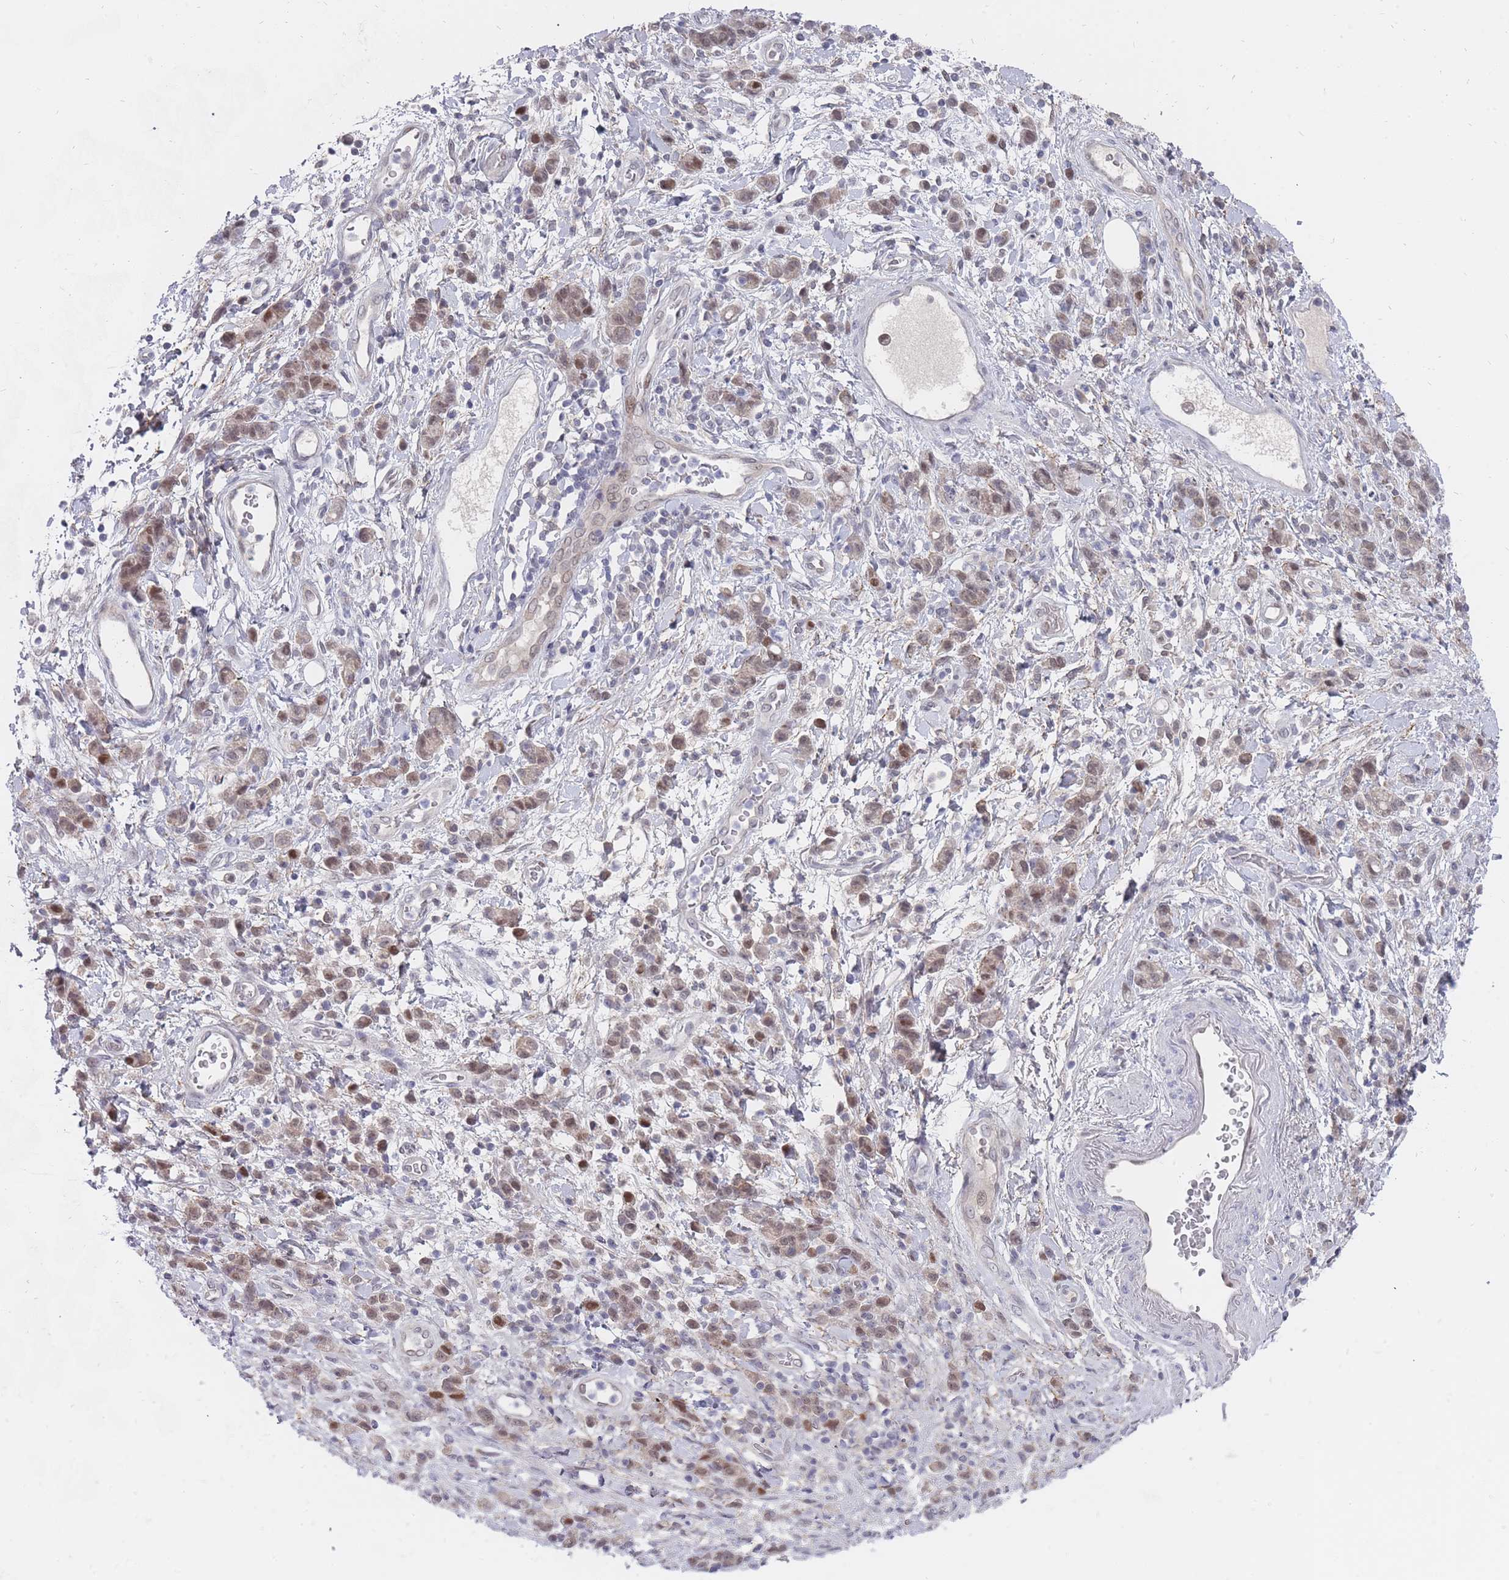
{"staining": {"intensity": "weak", "quantity": "25%-75%", "location": "nuclear"}, "tissue": "stomach cancer", "cell_type": "Tumor cells", "image_type": "cancer", "snomed": [{"axis": "morphology", "description": "Adenocarcinoma, NOS"}, {"axis": "topography", "description": "Stomach"}], "caption": "Stomach adenocarcinoma stained with a protein marker shows weak staining in tumor cells.", "gene": "GINS1", "patient": {"sex": "male", "age": 77}}